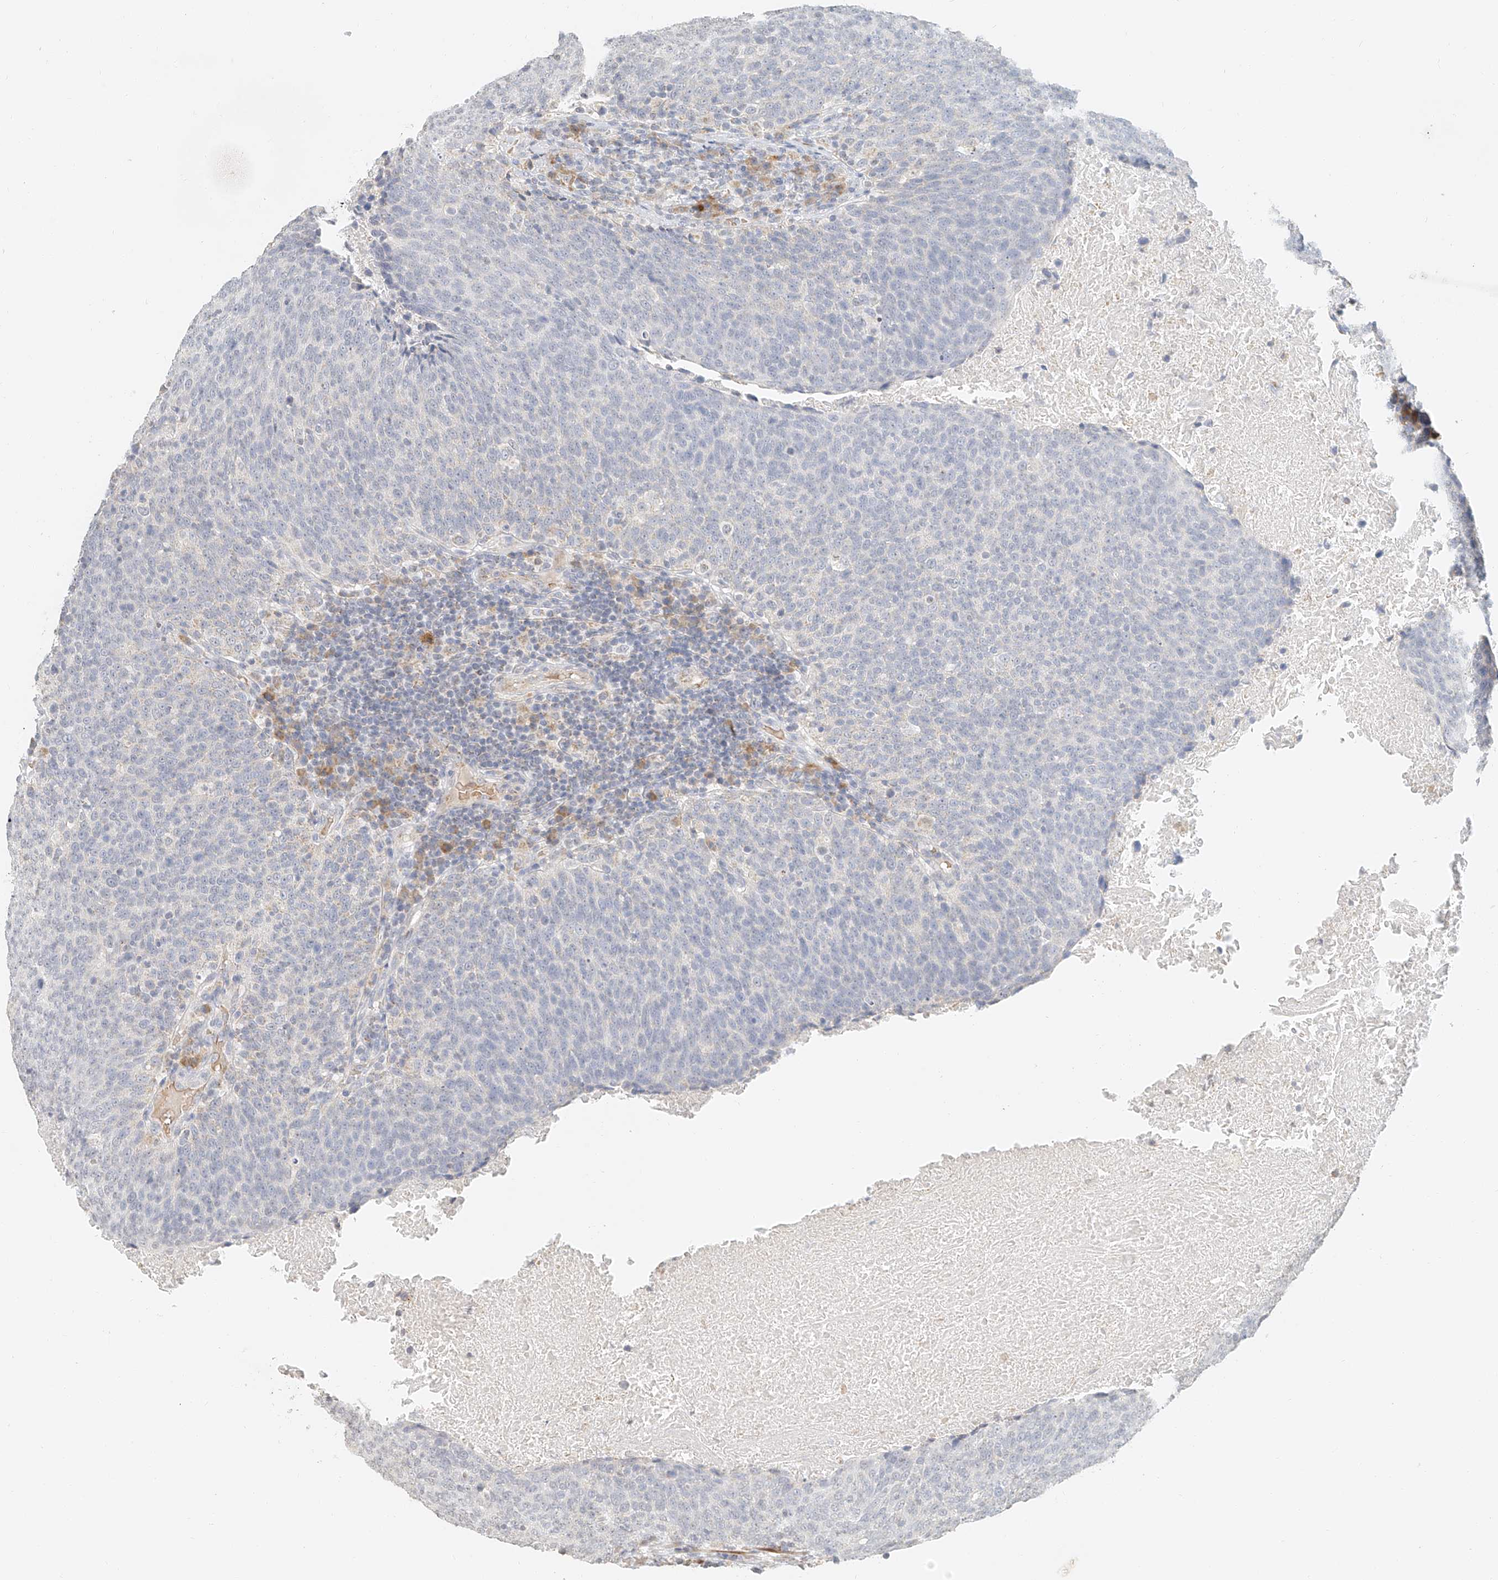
{"staining": {"intensity": "negative", "quantity": "none", "location": "none"}, "tissue": "head and neck cancer", "cell_type": "Tumor cells", "image_type": "cancer", "snomed": [{"axis": "morphology", "description": "Squamous cell carcinoma, NOS"}, {"axis": "morphology", "description": "Squamous cell carcinoma, metastatic, NOS"}, {"axis": "topography", "description": "Lymph node"}, {"axis": "topography", "description": "Head-Neck"}], "caption": "This is an immunohistochemistry image of head and neck metastatic squamous cell carcinoma. There is no positivity in tumor cells.", "gene": "CXorf58", "patient": {"sex": "male", "age": 62}}